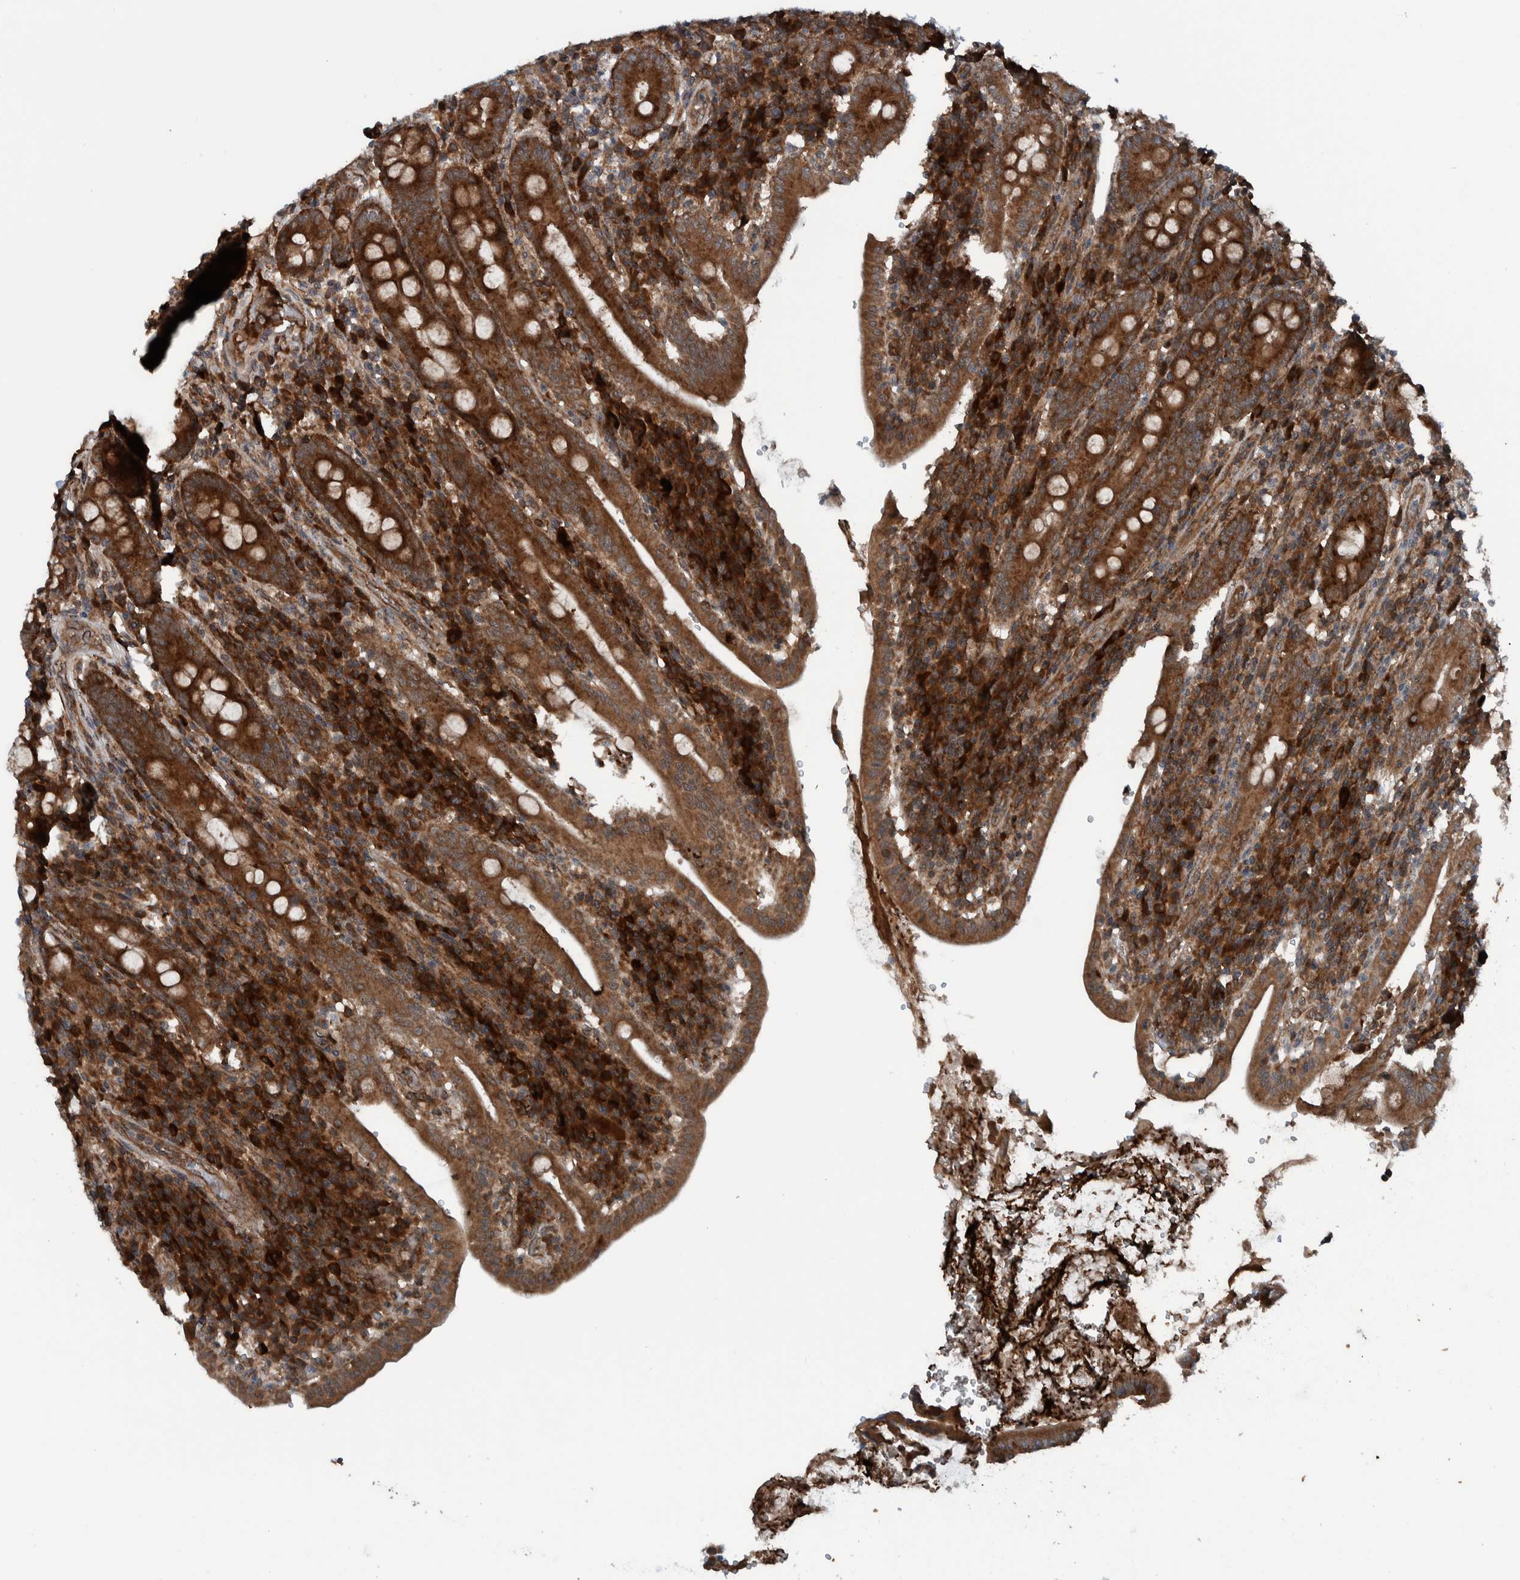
{"staining": {"intensity": "strong", "quantity": ">75%", "location": "cytoplasmic/membranous"}, "tissue": "duodenum", "cell_type": "Glandular cells", "image_type": "normal", "snomed": [{"axis": "morphology", "description": "Normal tissue, NOS"}, {"axis": "morphology", "description": "Adenocarcinoma, NOS"}, {"axis": "topography", "description": "Pancreas"}, {"axis": "topography", "description": "Duodenum"}], "caption": "Protein staining displays strong cytoplasmic/membranous staining in about >75% of glandular cells in benign duodenum. (Stains: DAB (3,3'-diaminobenzidine) in brown, nuclei in blue, Microscopy: brightfield microscopy at high magnification).", "gene": "CUEDC1", "patient": {"sex": "male", "age": 50}}